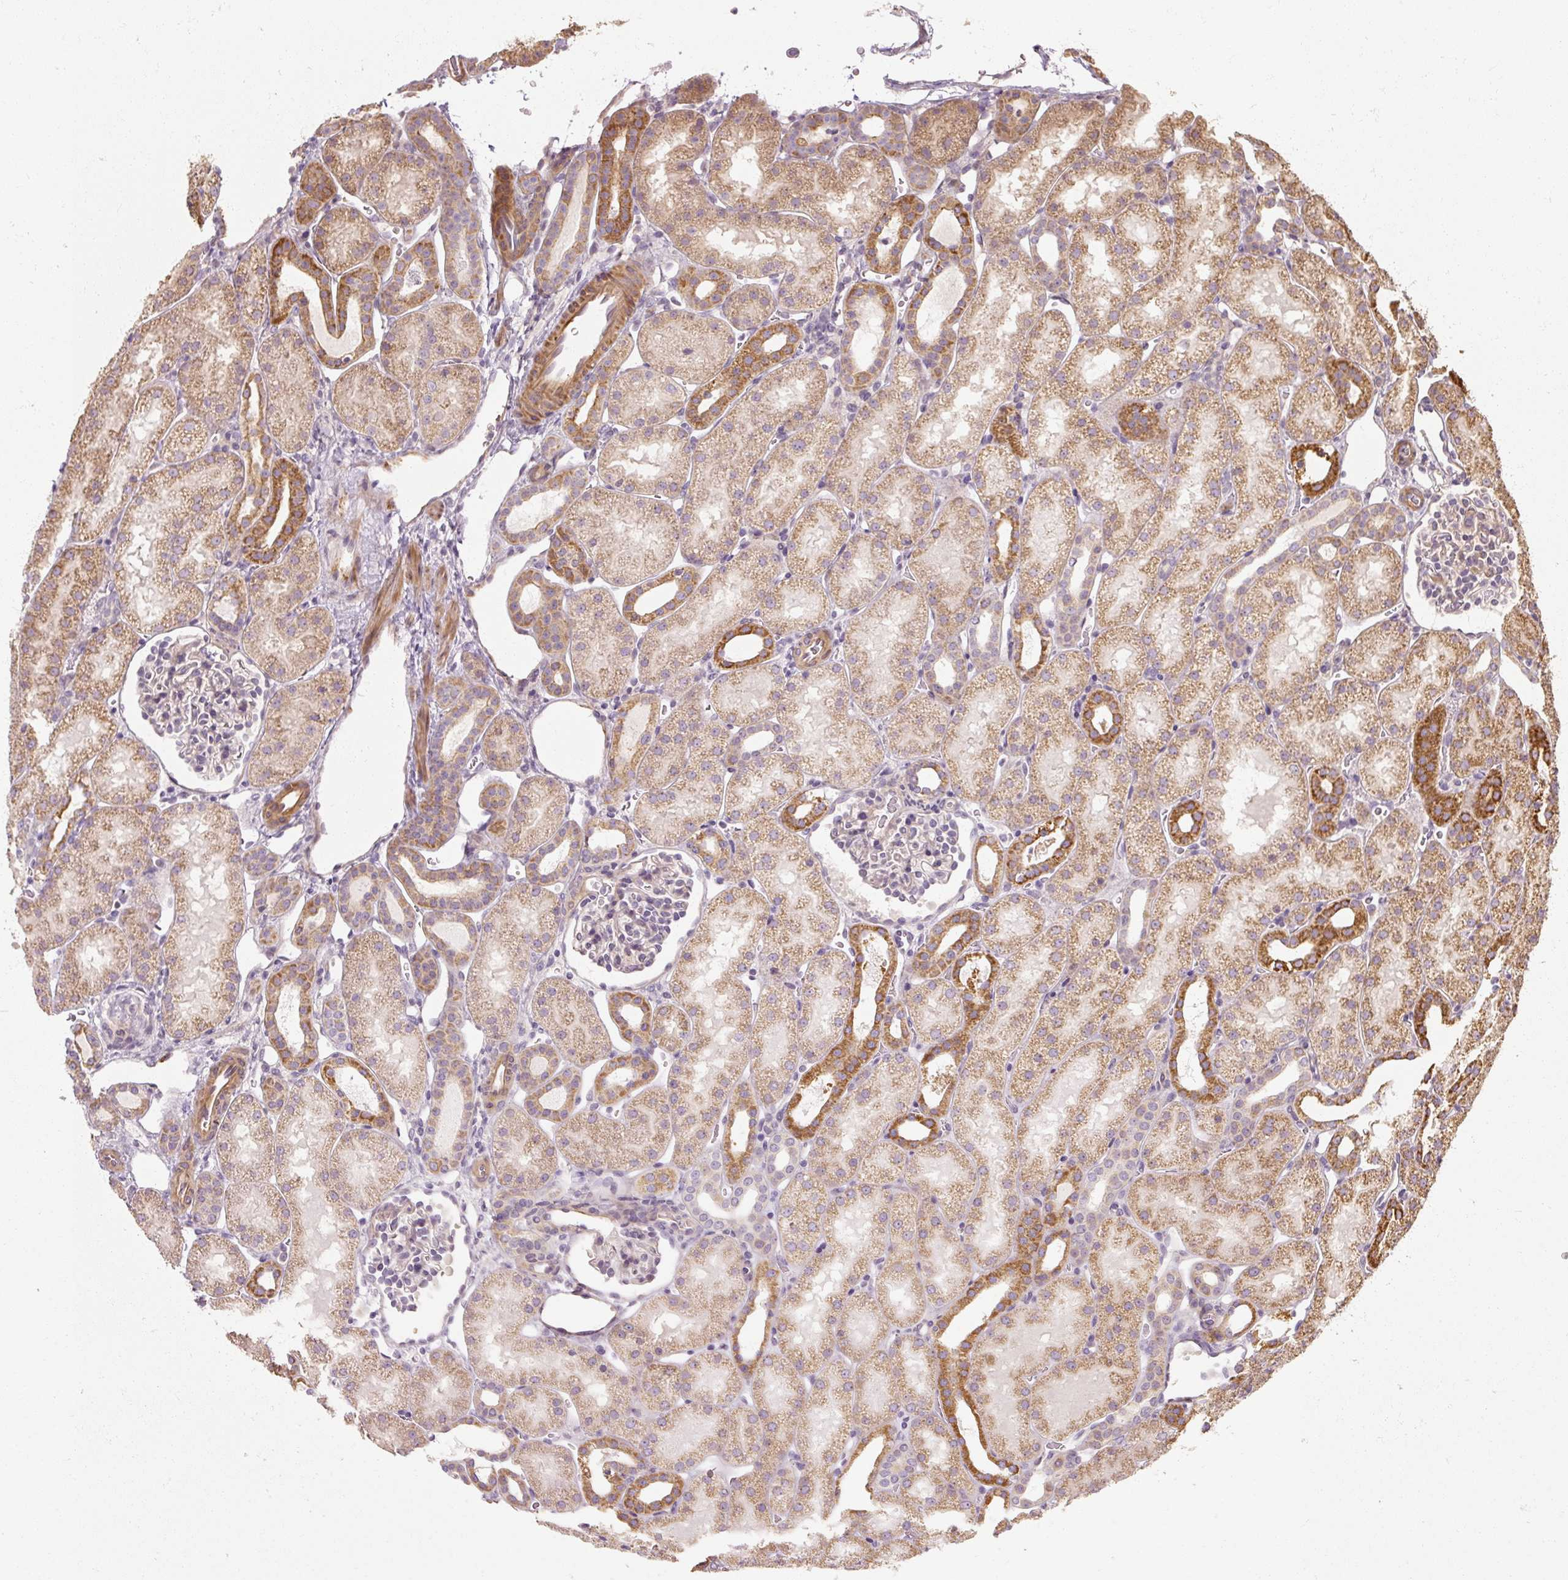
{"staining": {"intensity": "weak", "quantity": "<25%", "location": "cytoplasmic/membranous"}, "tissue": "kidney", "cell_type": "Cells in glomeruli", "image_type": "normal", "snomed": [{"axis": "morphology", "description": "Normal tissue, NOS"}, {"axis": "topography", "description": "Kidney"}], "caption": "IHC photomicrograph of normal kidney: kidney stained with DAB shows no significant protein staining in cells in glomeruli. (Immunohistochemistry (ihc), brightfield microscopy, high magnification).", "gene": "RB1CC1", "patient": {"sex": "male", "age": 2}}